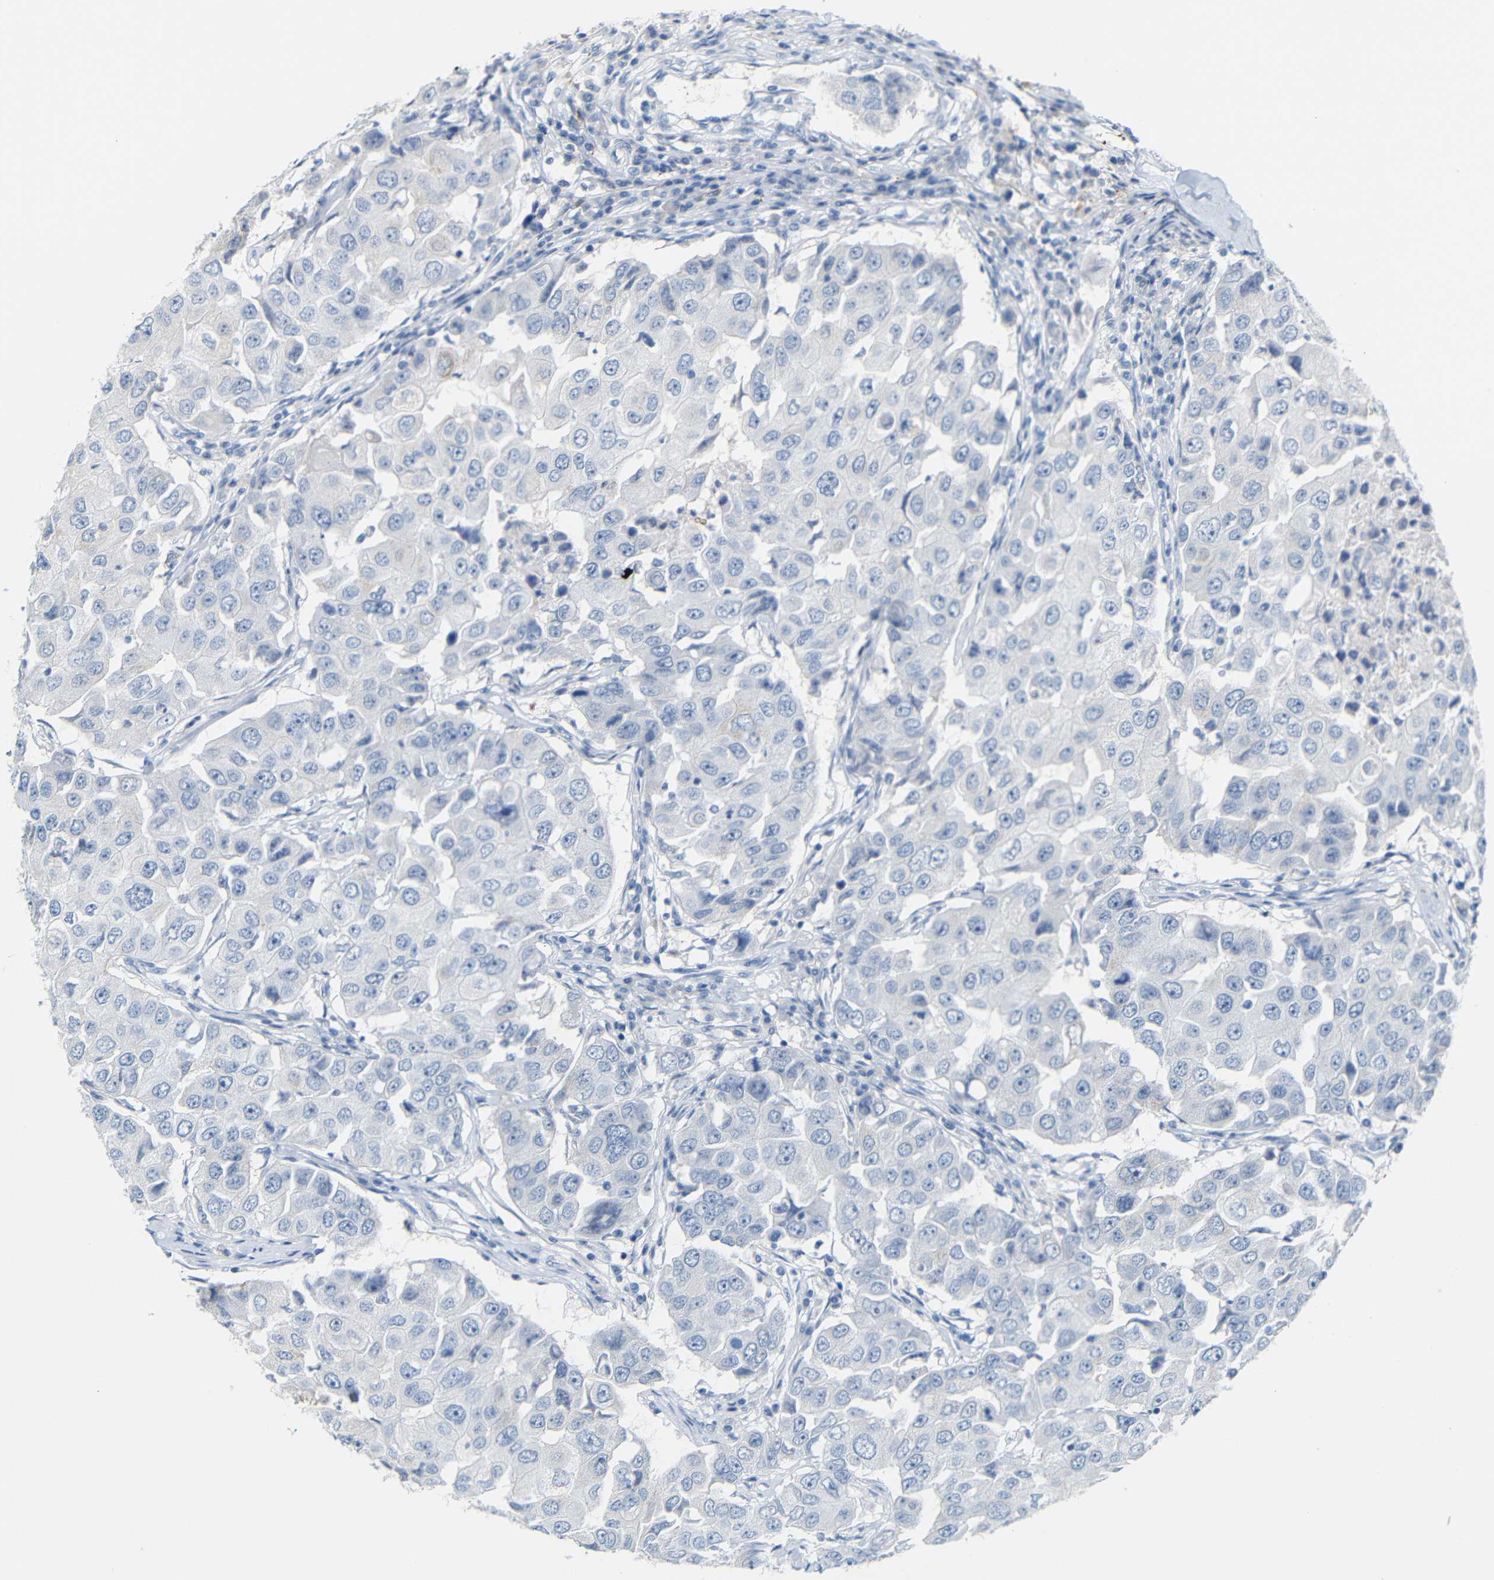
{"staining": {"intensity": "negative", "quantity": "none", "location": "none"}, "tissue": "breast cancer", "cell_type": "Tumor cells", "image_type": "cancer", "snomed": [{"axis": "morphology", "description": "Duct carcinoma"}, {"axis": "topography", "description": "Breast"}], "caption": "High power microscopy image of an immunohistochemistry (IHC) image of breast intraductal carcinoma, revealing no significant positivity in tumor cells.", "gene": "FCRL1", "patient": {"sex": "female", "age": 27}}